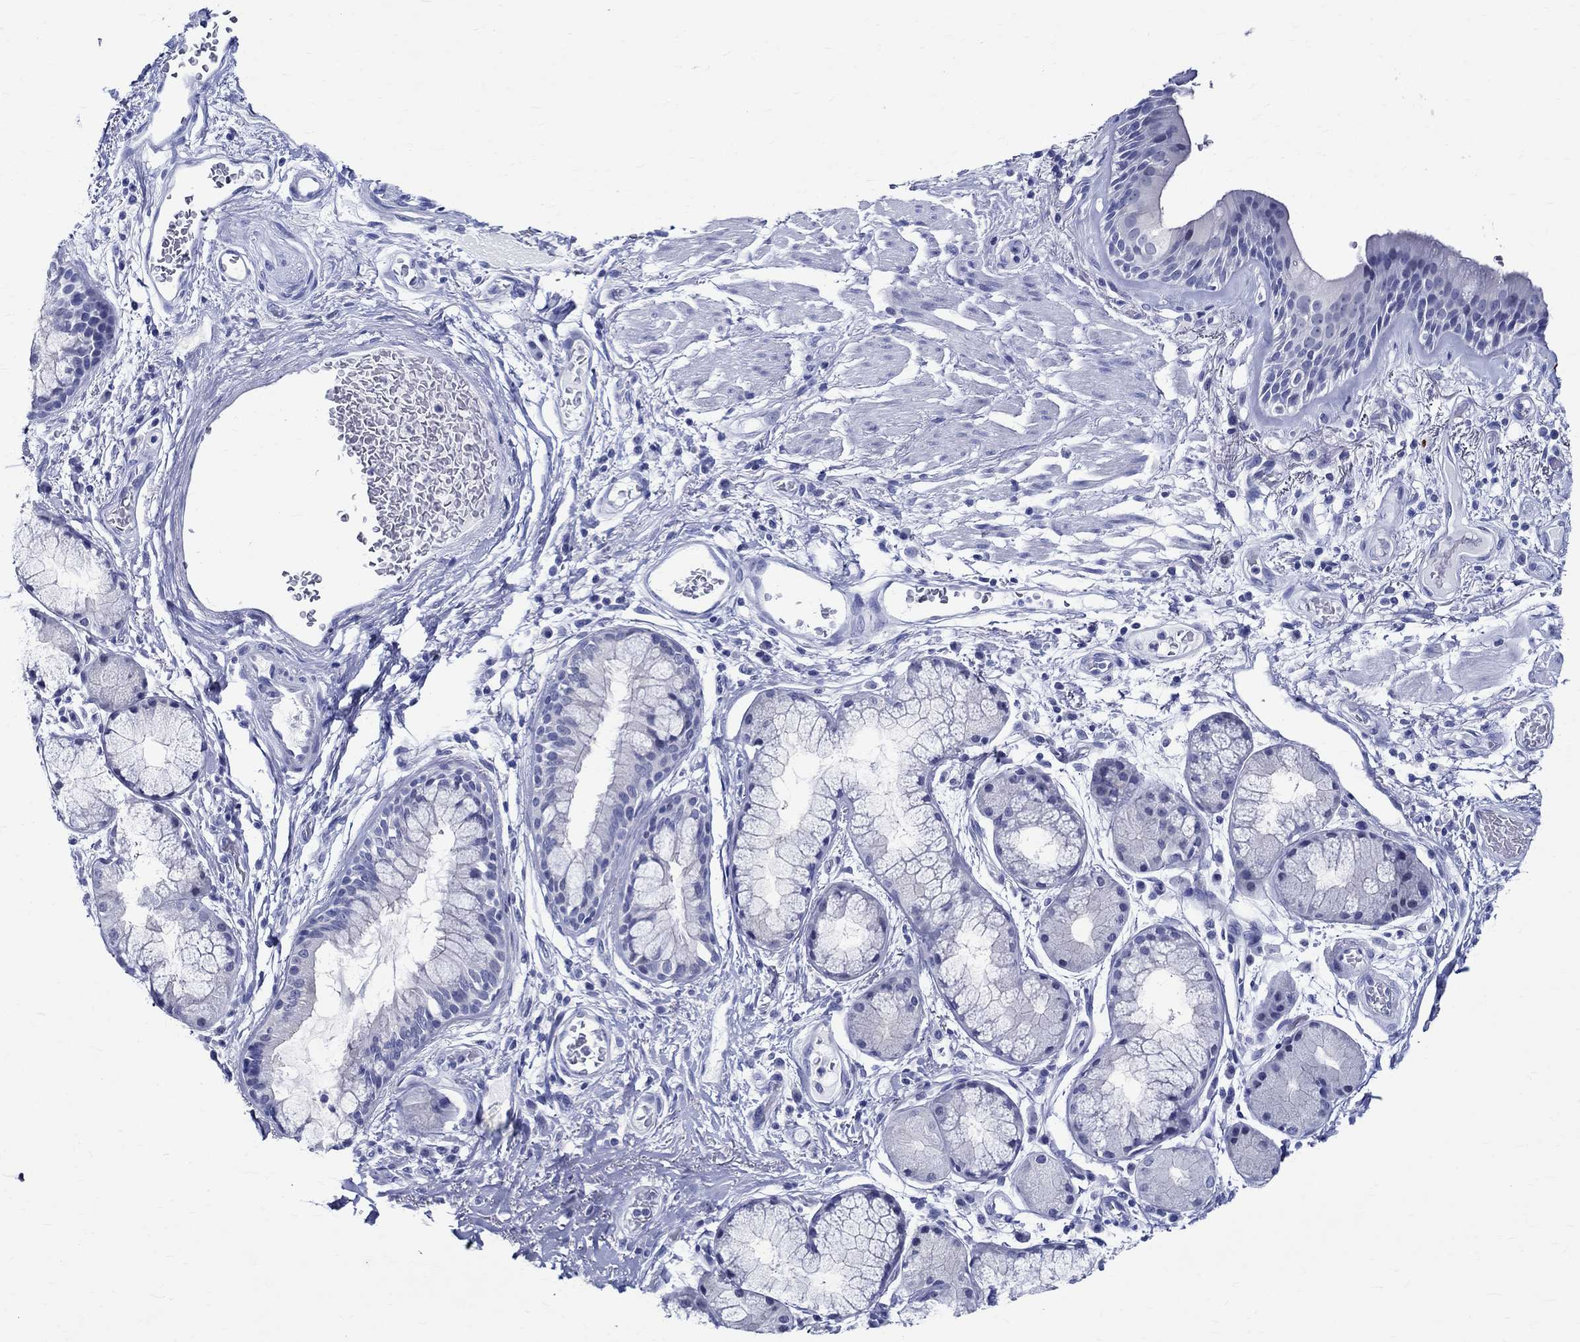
{"staining": {"intensity": "negative", "quantity": "none", "location": "none"}, "tissue": "bronchus", "cell_type": "Respiratory epithelial cells", "image_type": "normal", "snomed": [{"axis": "morphology", "description": "Normal tissue, NOS"}, {"axis": "topography", "description": "Bronchus"}, {"axis": "topography", "description": "Lung"}], "caption": "Image shows no significant protein positivity in respiratory epithelial cells of normal bronchus. Nuclei are stained in blue.", "gene": "BSPRY", "patient": {"sex": "female", "age": 57}}